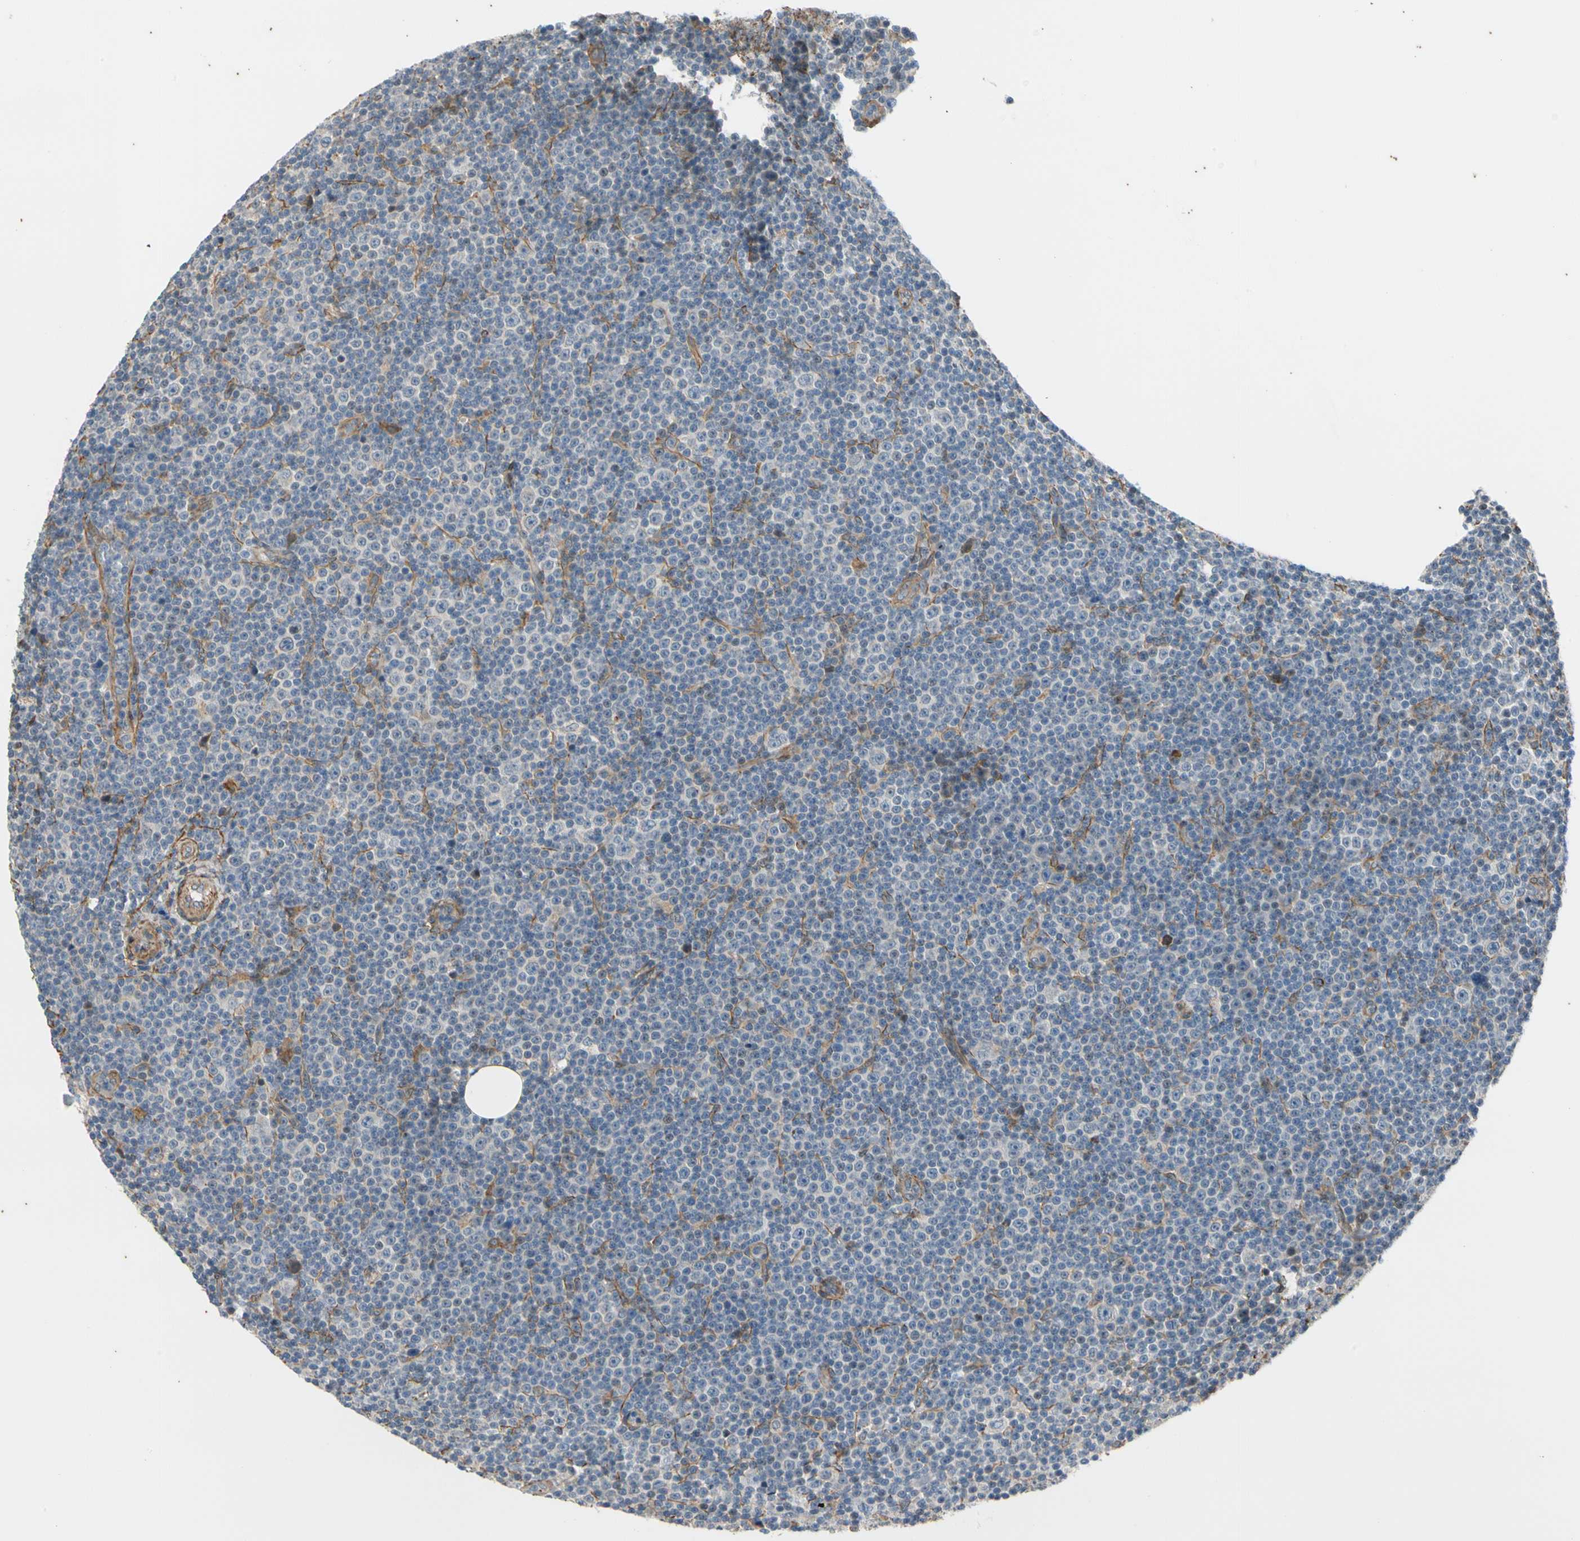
{"staining": {"intensity": "weak", "quantity": "<25%", "location": "cytoplasmic/membranous"}, "tissue": "lymphoma", "cell_type": "Tumor cells", "image_type": "cancer", "snomed": [{"axis": "morphology", "description": "Malignant lymphoma, non-Hodgkin's type, Low grade"}, {"axis": "topography", "description": "Lymph node"}], "caption": "Immunohistochemistry (IHC) of low-grade malignant lymphoma, non-Hodgkin's type reveals no expression in tumor cells. (DAB immunohistochemistry visualized using brightfield microscopy, high magnification).", "gene": "LIMK2", "patient": {"sex": "female", "age": 67}}